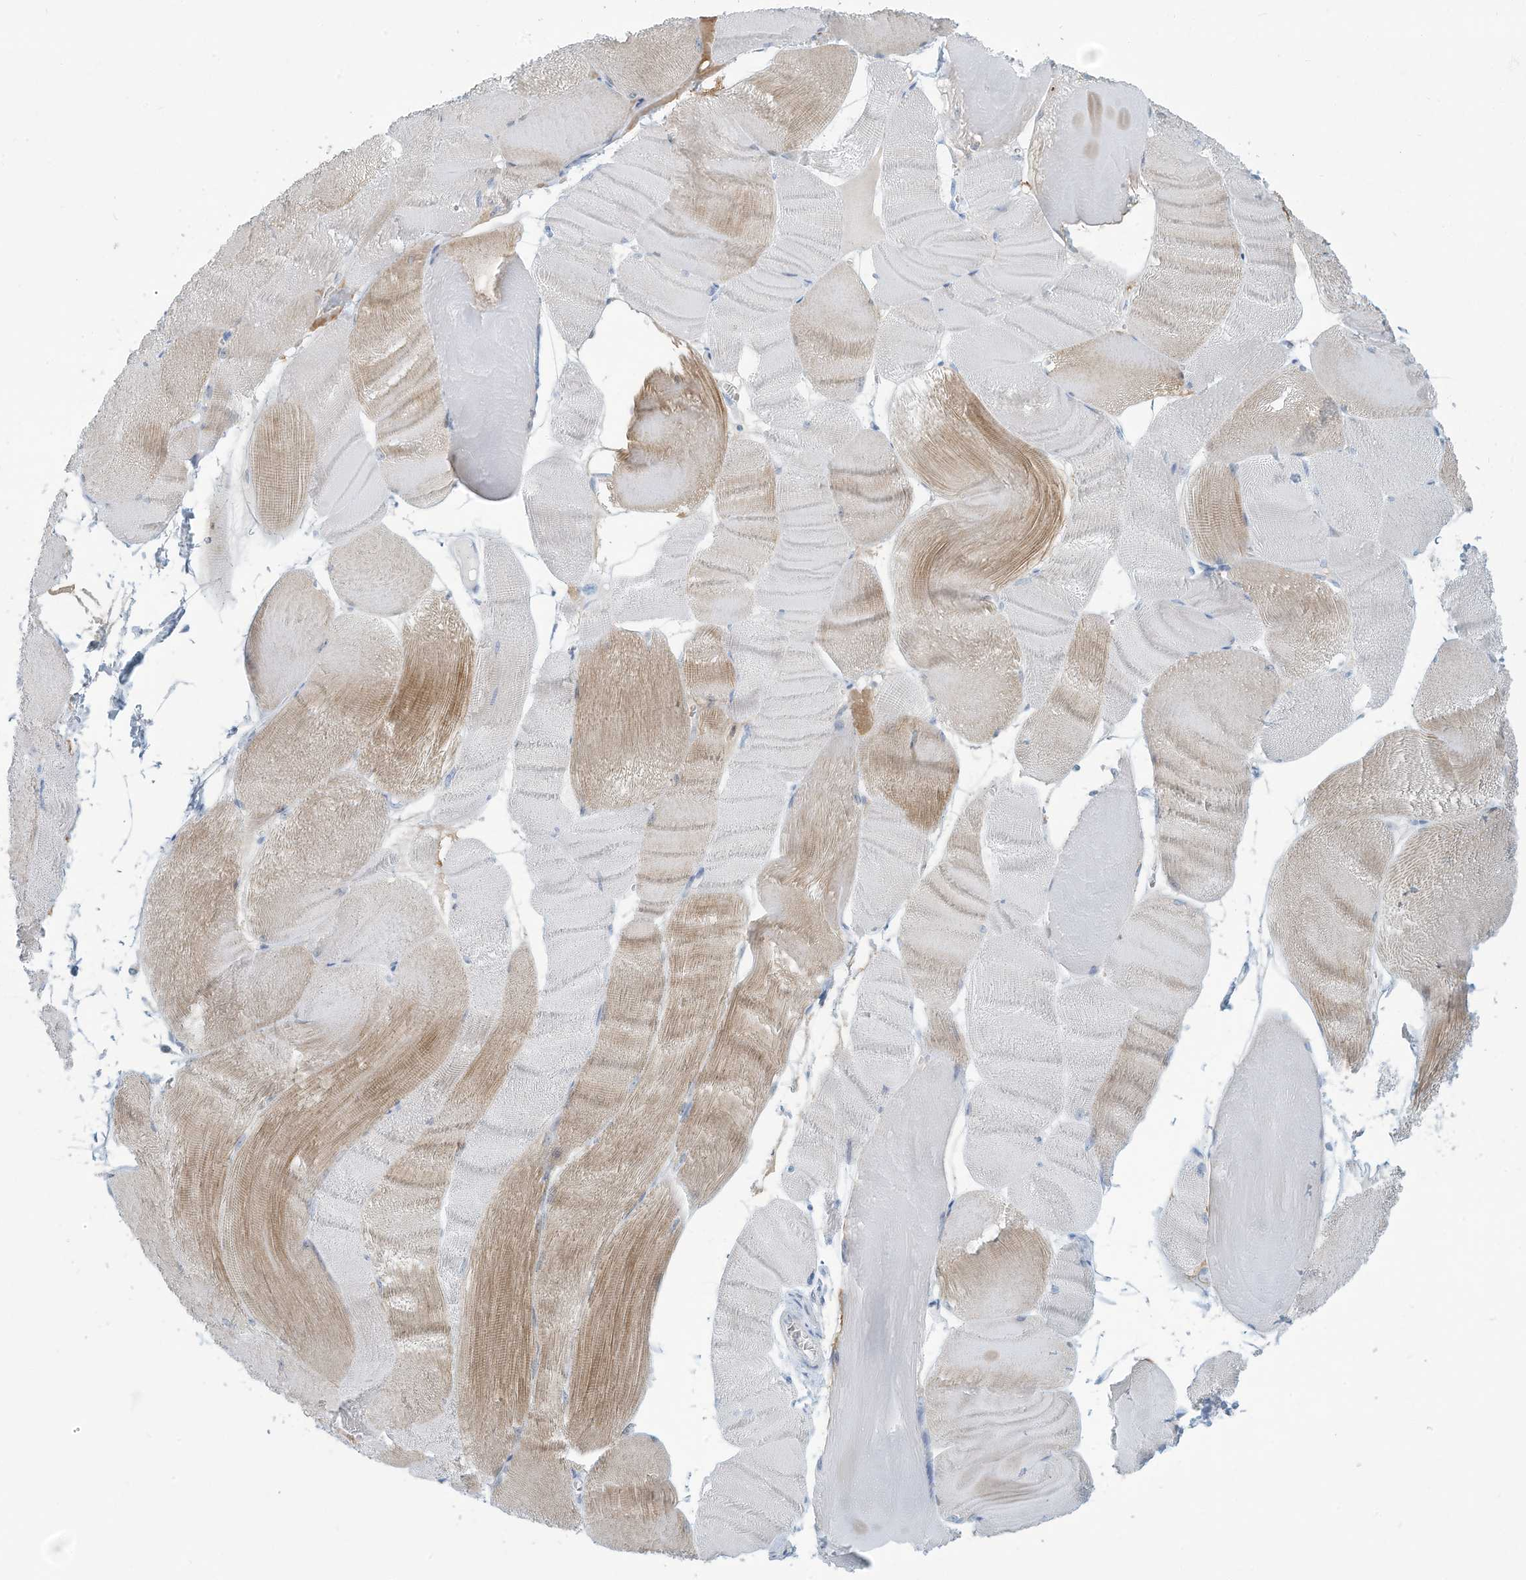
{"staining": {"intensity": "moderate", "quantity": "<25%", "location": "cytoplasmic/membranous"}, "tissue": "skeletal muscle", "cell_type": "Myocytes", "image_type": "normal", "snomed": [{"axis": "morphology", "description": "Normal tissue, NOS"}, {"axis": "morphology", "description": "Basal cell carcinoma"}, {"axis": "topography", "description": "Skeletal muscle"}], "caption": "Protein expression by immunohistochemistry displays moderate cytoplasmic/membranous positivity in approximately <25% of myocytes in normal skeletal muscle. The protein of interest is stained brown, and the nuclei are stained in blue (DAB (3,3'-diaminobenzidine) IHC with brightfield microscopy, high magnification).", "gene": "ERI2", "patient": {"sex": "female", "age": 64}}